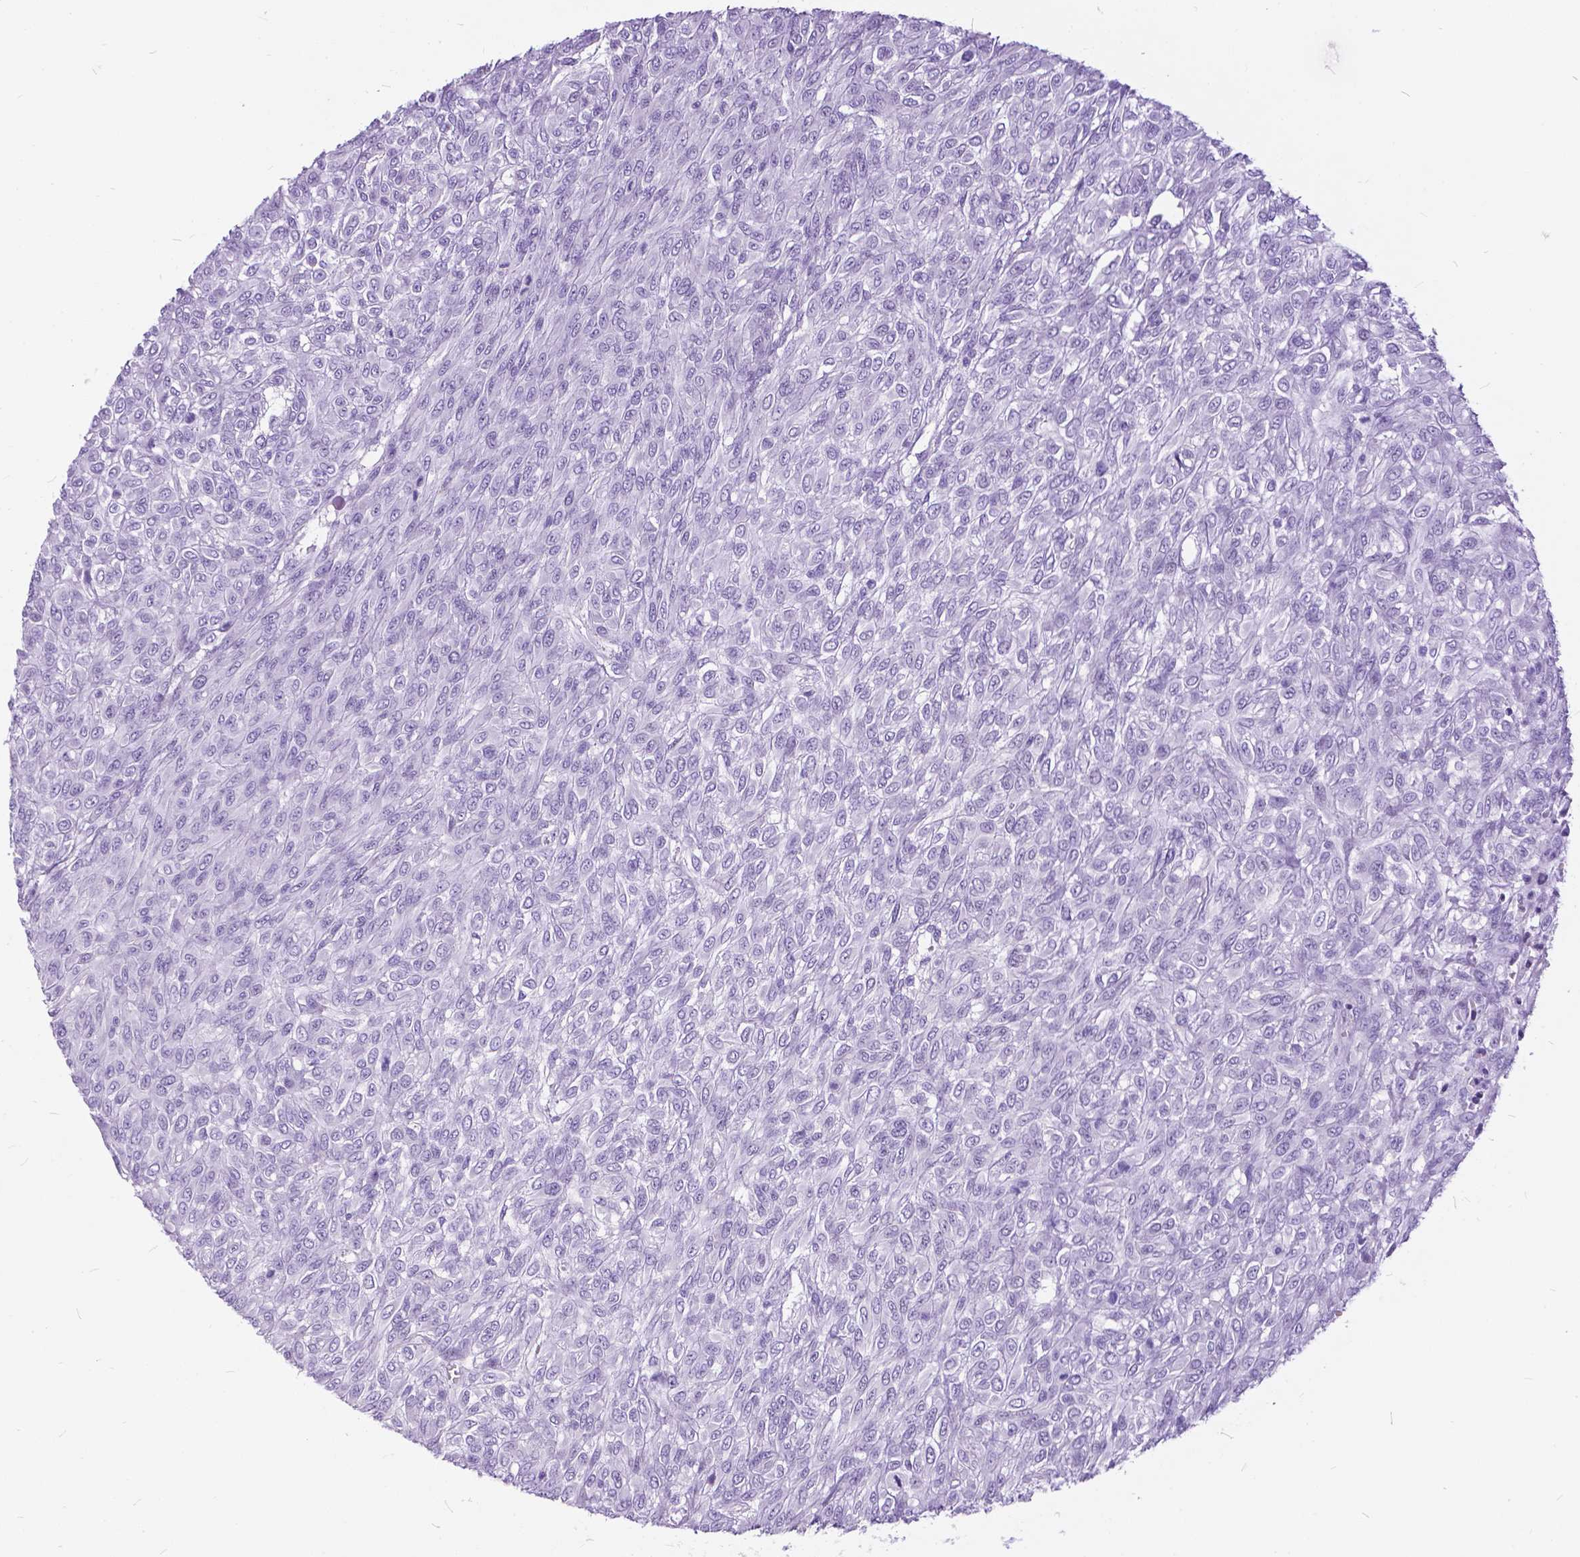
{"staining": {"intensity": "negative", "quantity": "none", "location": "none"}, "tissue": "renal cancer", "cell_type": "Tumor cells", "image_type": "cancer", "snomed": [{"axis": "morphology", "description": "Adenocarcinoma, NOS"}, {"axis": "topography", "description": "Kidney"}], "caption": "Immunohistochemistry (IHC) histopathology image of neoplastic tissue: human adenocarcinoma (renal) stained with DAB shows no significant protein positivity in tumor cells. (DAB (3,3'-diaminobenzidine) immunohistochemistry, high magnification).", "gene": "BSND", "patient": {"sex": "male", "age": 58}}